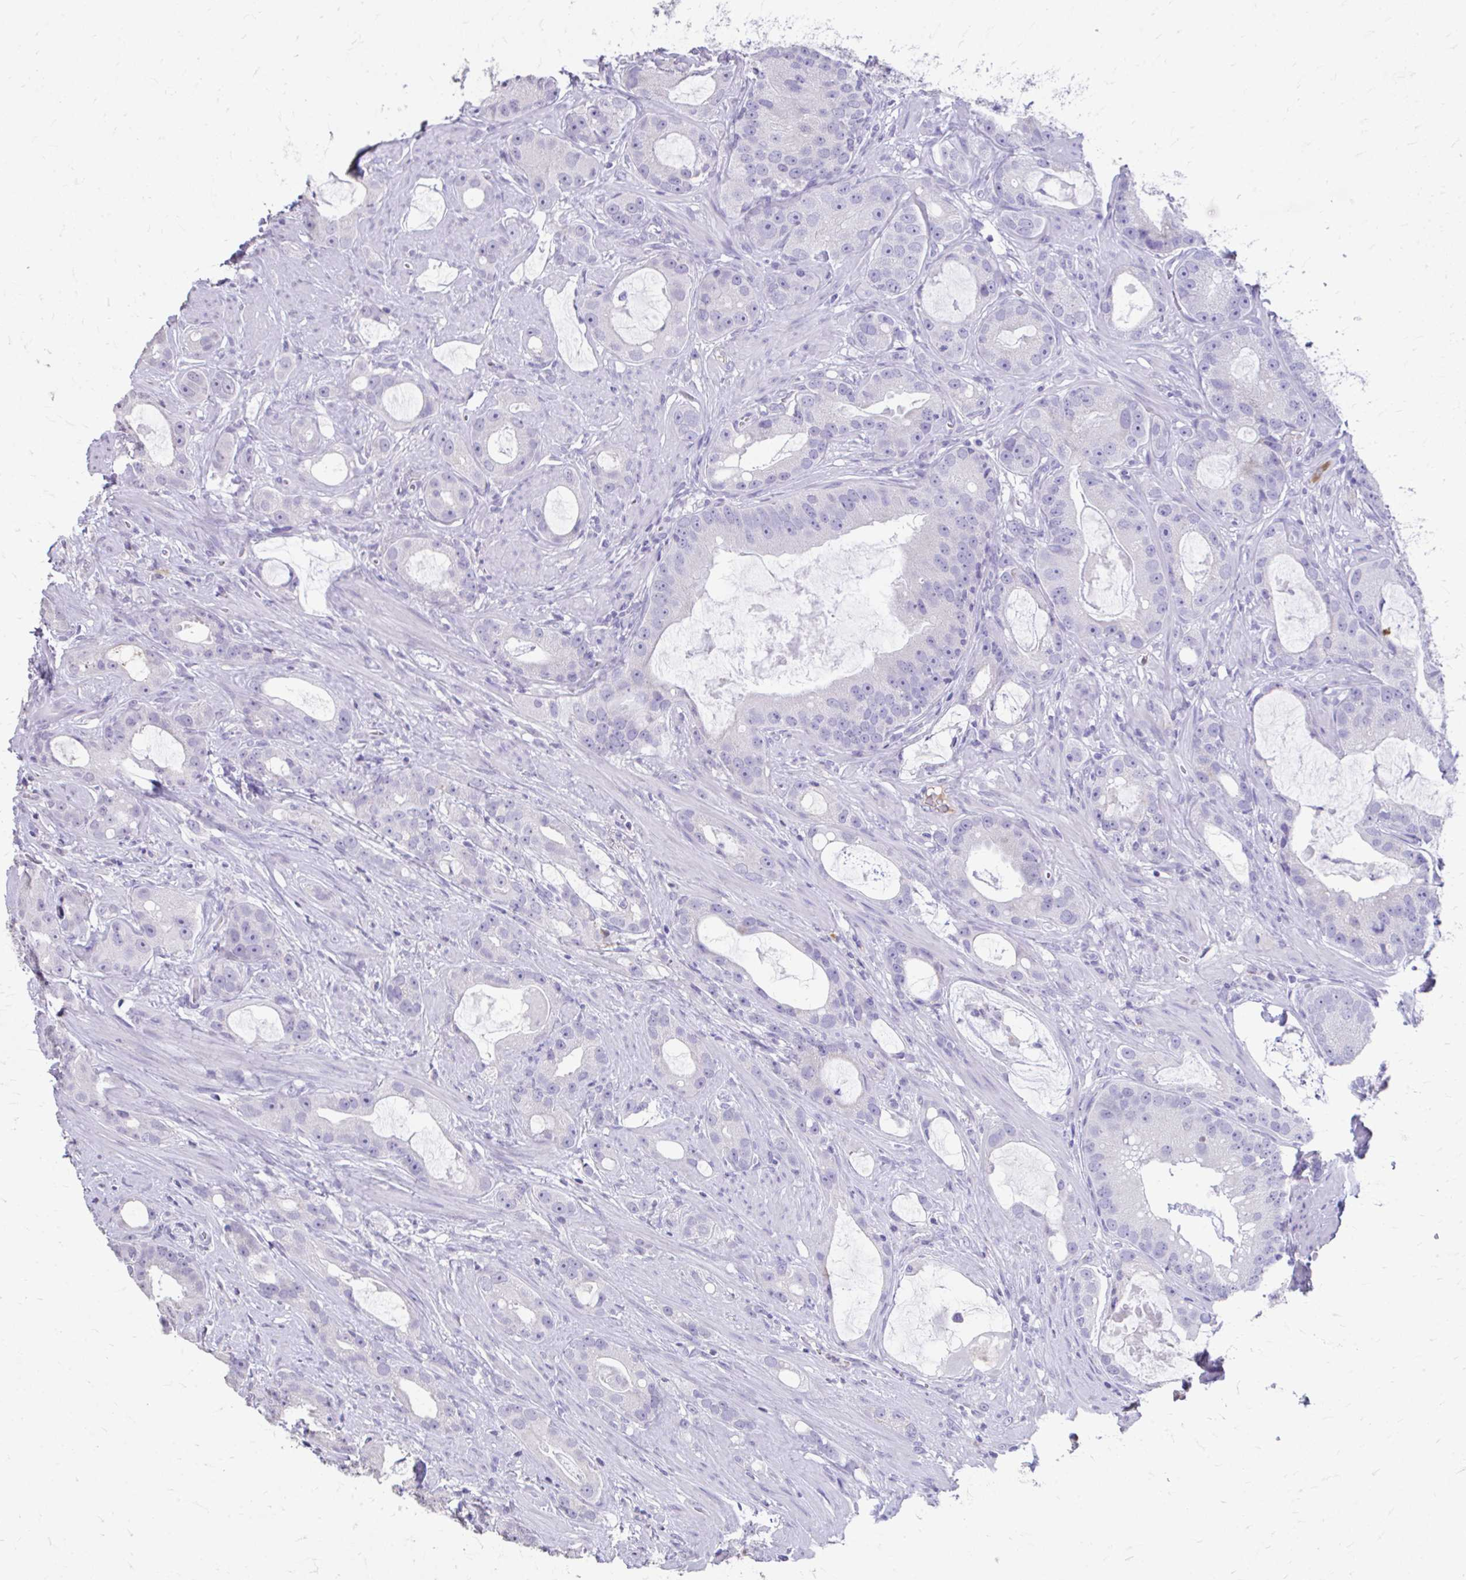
{"staining": {"intensity": "negative", "quantity": "none", "location": "none"}, "tissue": "prostate cancer", "cell_type": "Tumor cells", "image_type": "cancer", "snomed": [{"axis": "morphology", "description": "Adenocarcinoma, High grade"}, {"axis": "topography", "description": "Prostate"}], "caption": "Immunohistochemistry of prostate cancer (high-grade adenocarcinoma) displays no staining in tumor cells.", "gene": "CFH", "patient": {"sex": "male", "age": 65}}